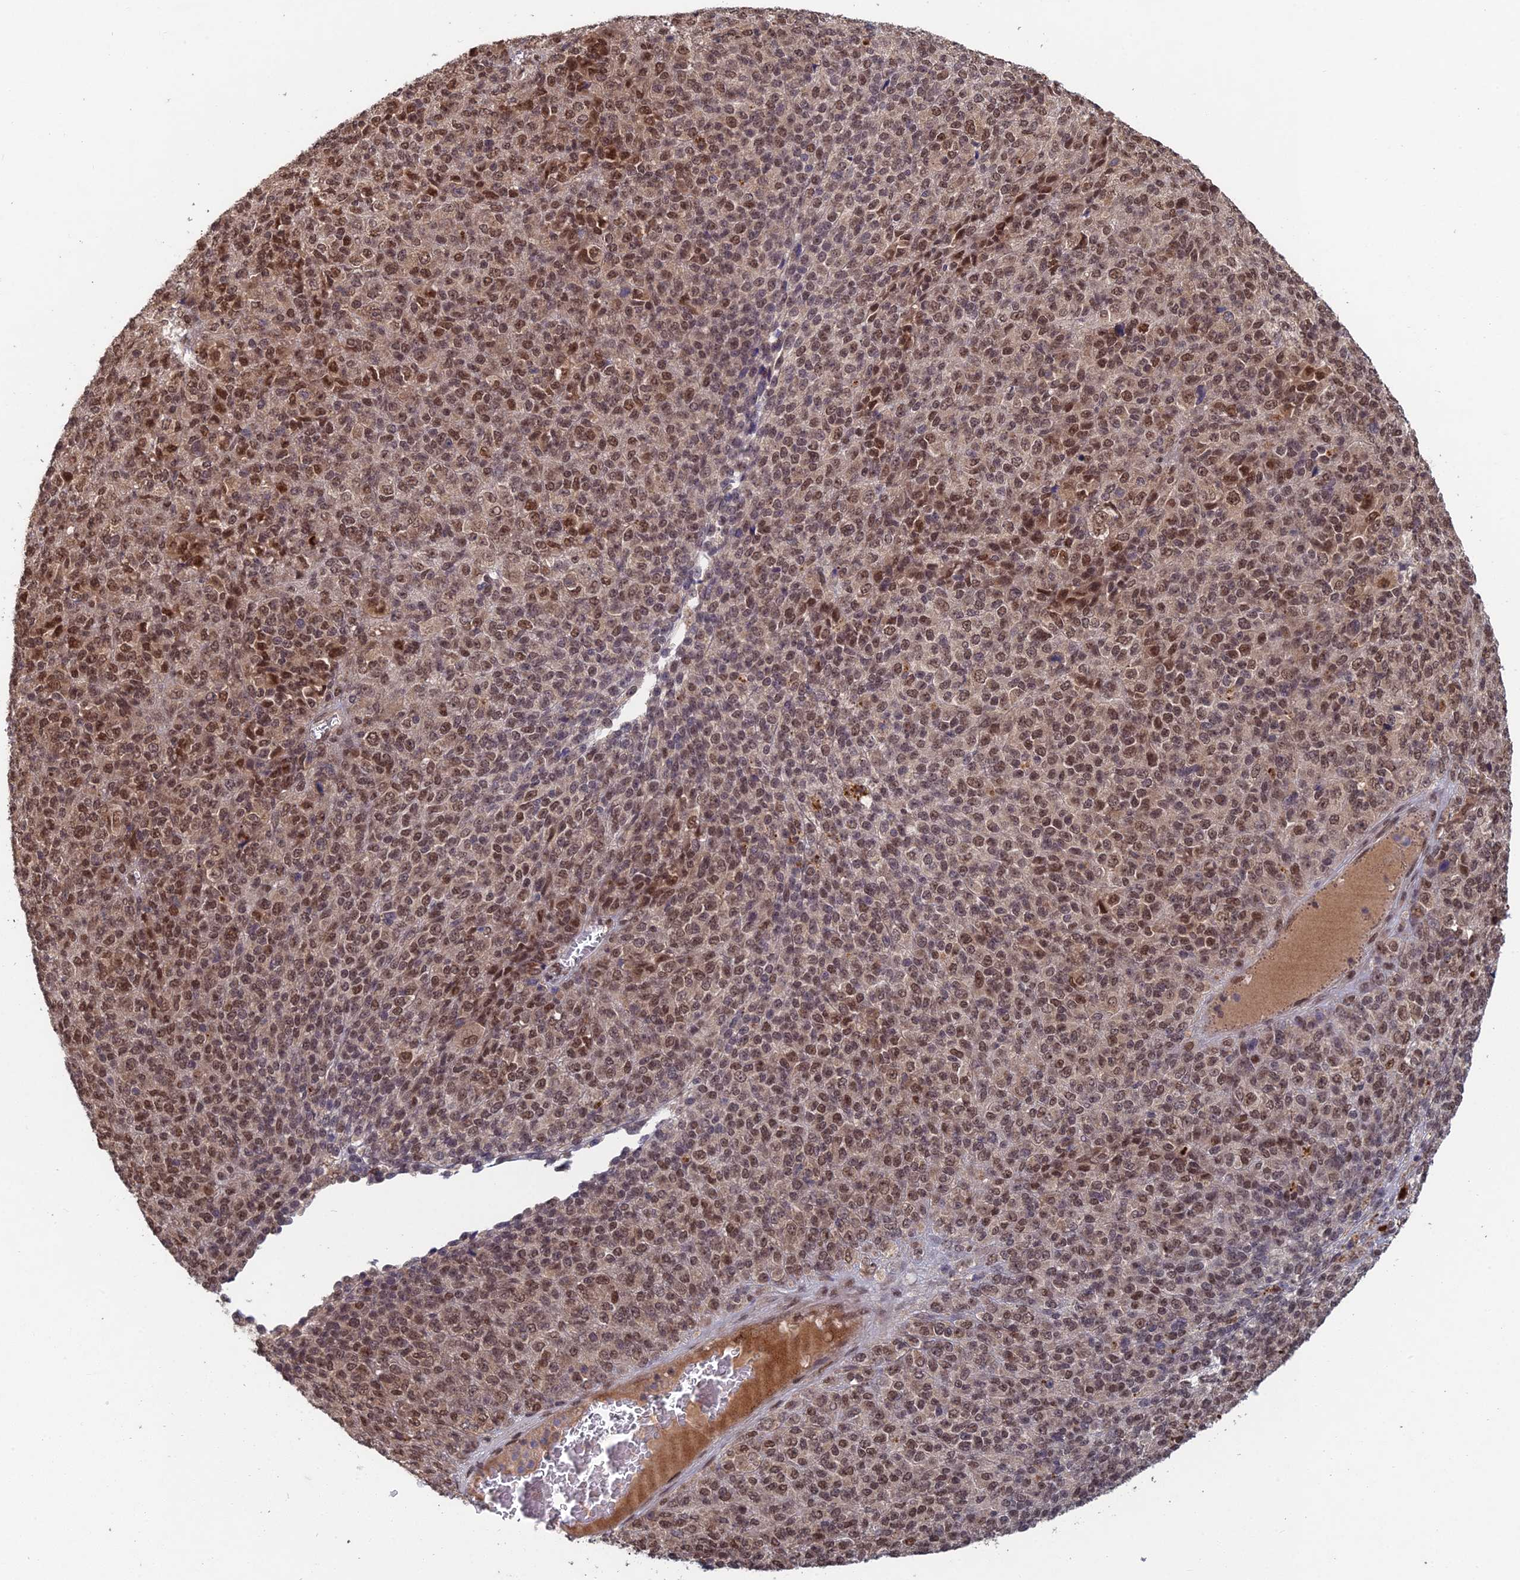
{"staining": {"intensity": "moderate", "quantity": ">75%", "location": "nuclear"}, "tissue": "melanoma", "cell_type": "Tumor cells", "image_type": "cancer", "snomed": [{"axis": "morphology", "description": "Malignant melanoma, Metastatic site"}, {"axis": "topography", "description": "Brain"}], "caption": "An image of human malignant melanoma (metastatic site) stained for a protein exhibits moderate nuclear brown staining in tumor cells. (DAB (3,3'-diaminobenzidine) IHC, brown staining for protein, blue staining for nuclei).", "gene": "RANBP3", "patient": {"sex": "female", "age": 56}}